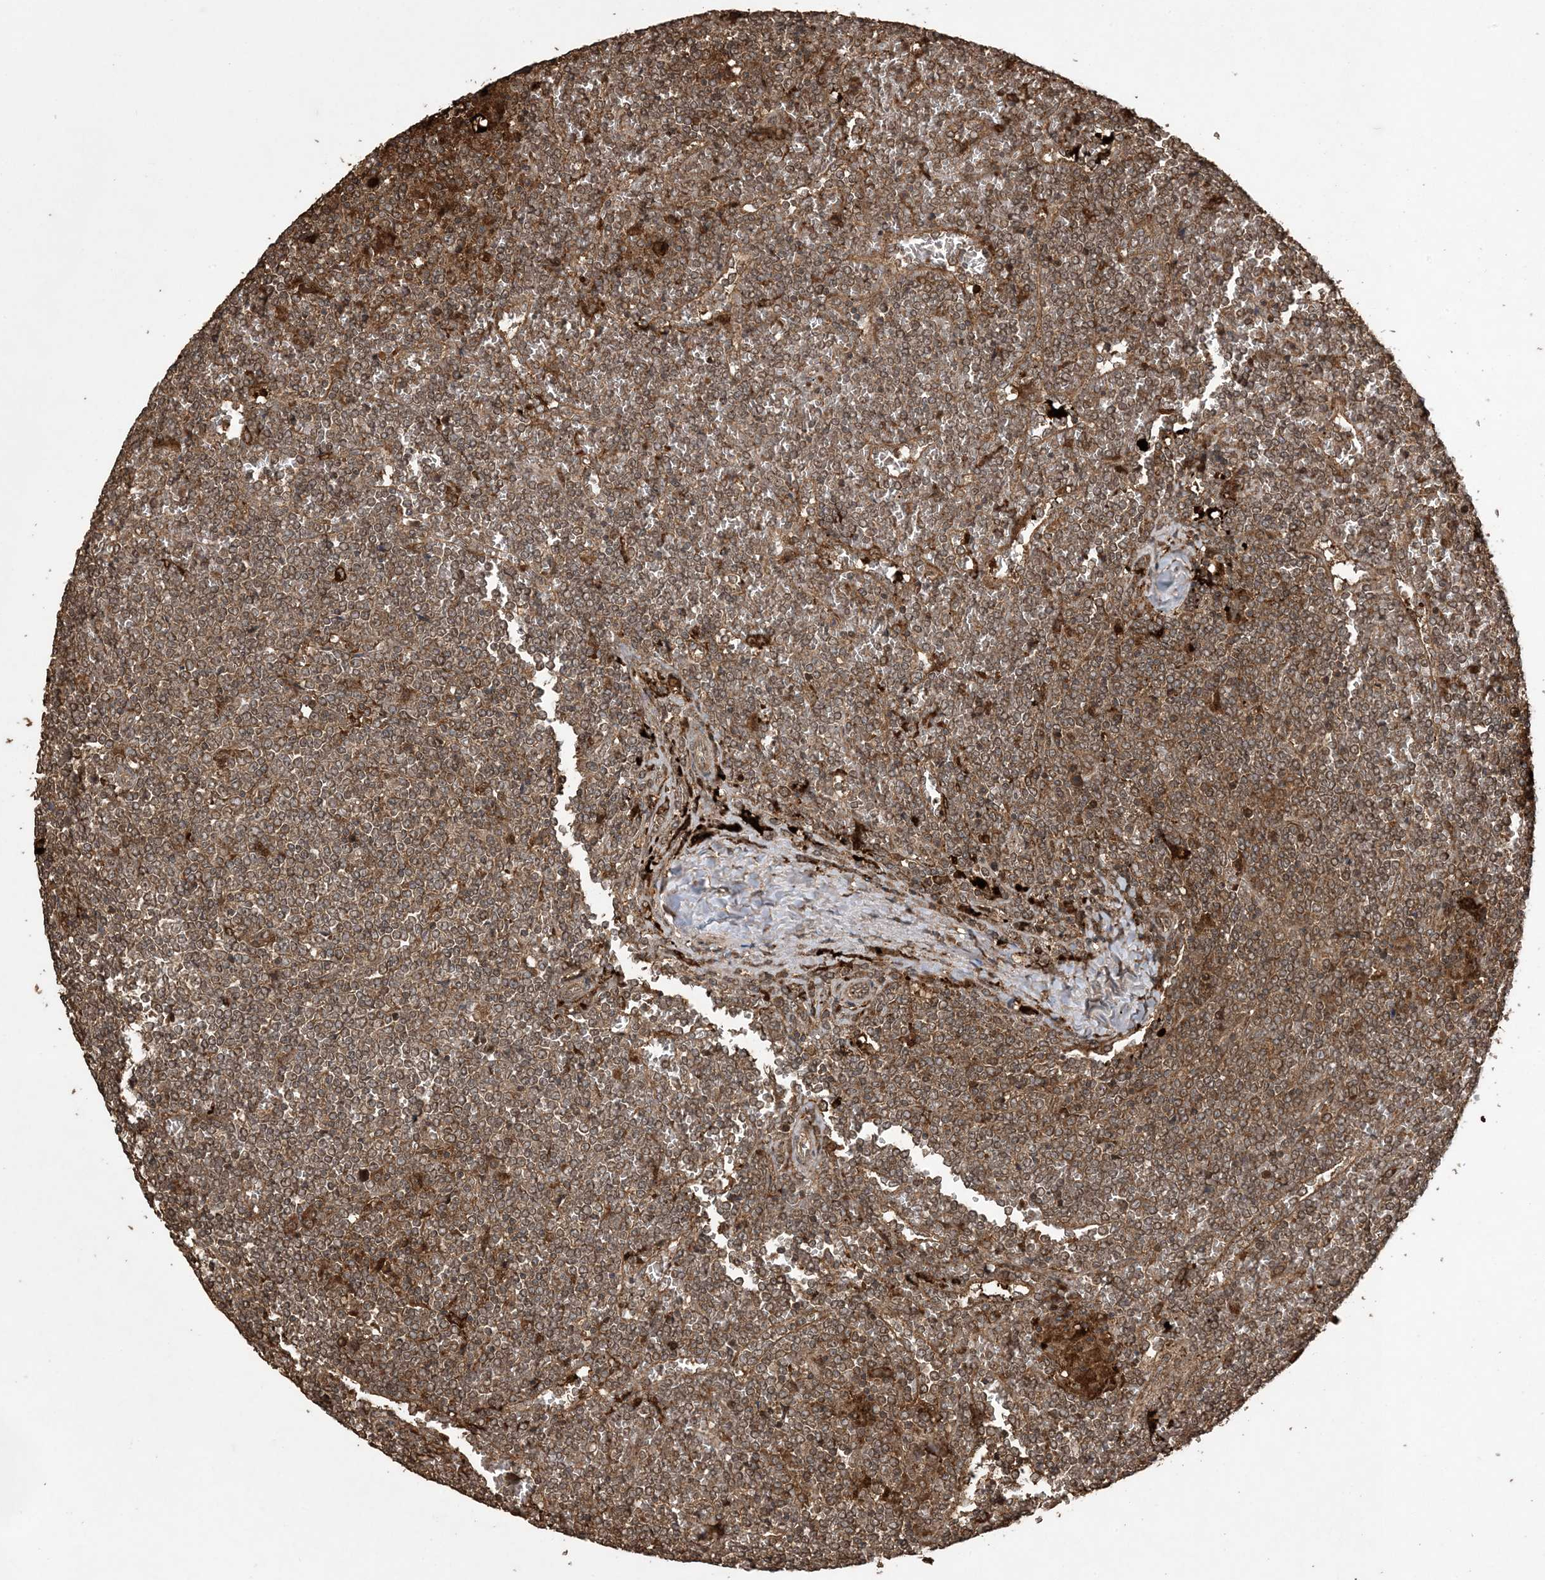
{"staining": {"intensity": "moderate", "quantity": ">75%", "location": "cytoplasmic/membranous"}, "tissue": "lymphoma", "cell_type": "Tumor cells", "image_type": "cancer", "snomed": [{"axis": "morphology", "description": "Malignant lymphoma, non-Hodgkin's type, Low grade"}, {"axis": "topography", "description": "Spleen"}], "caption": "A brown stain highlights moderate cytoplasmic/membranous staining of a protein in low-grade malignant lymphoma, non-Hodgkin's type tumor cells.", "gene": "EFCAB8", "patient": {"sex": "female", "age": 19}}